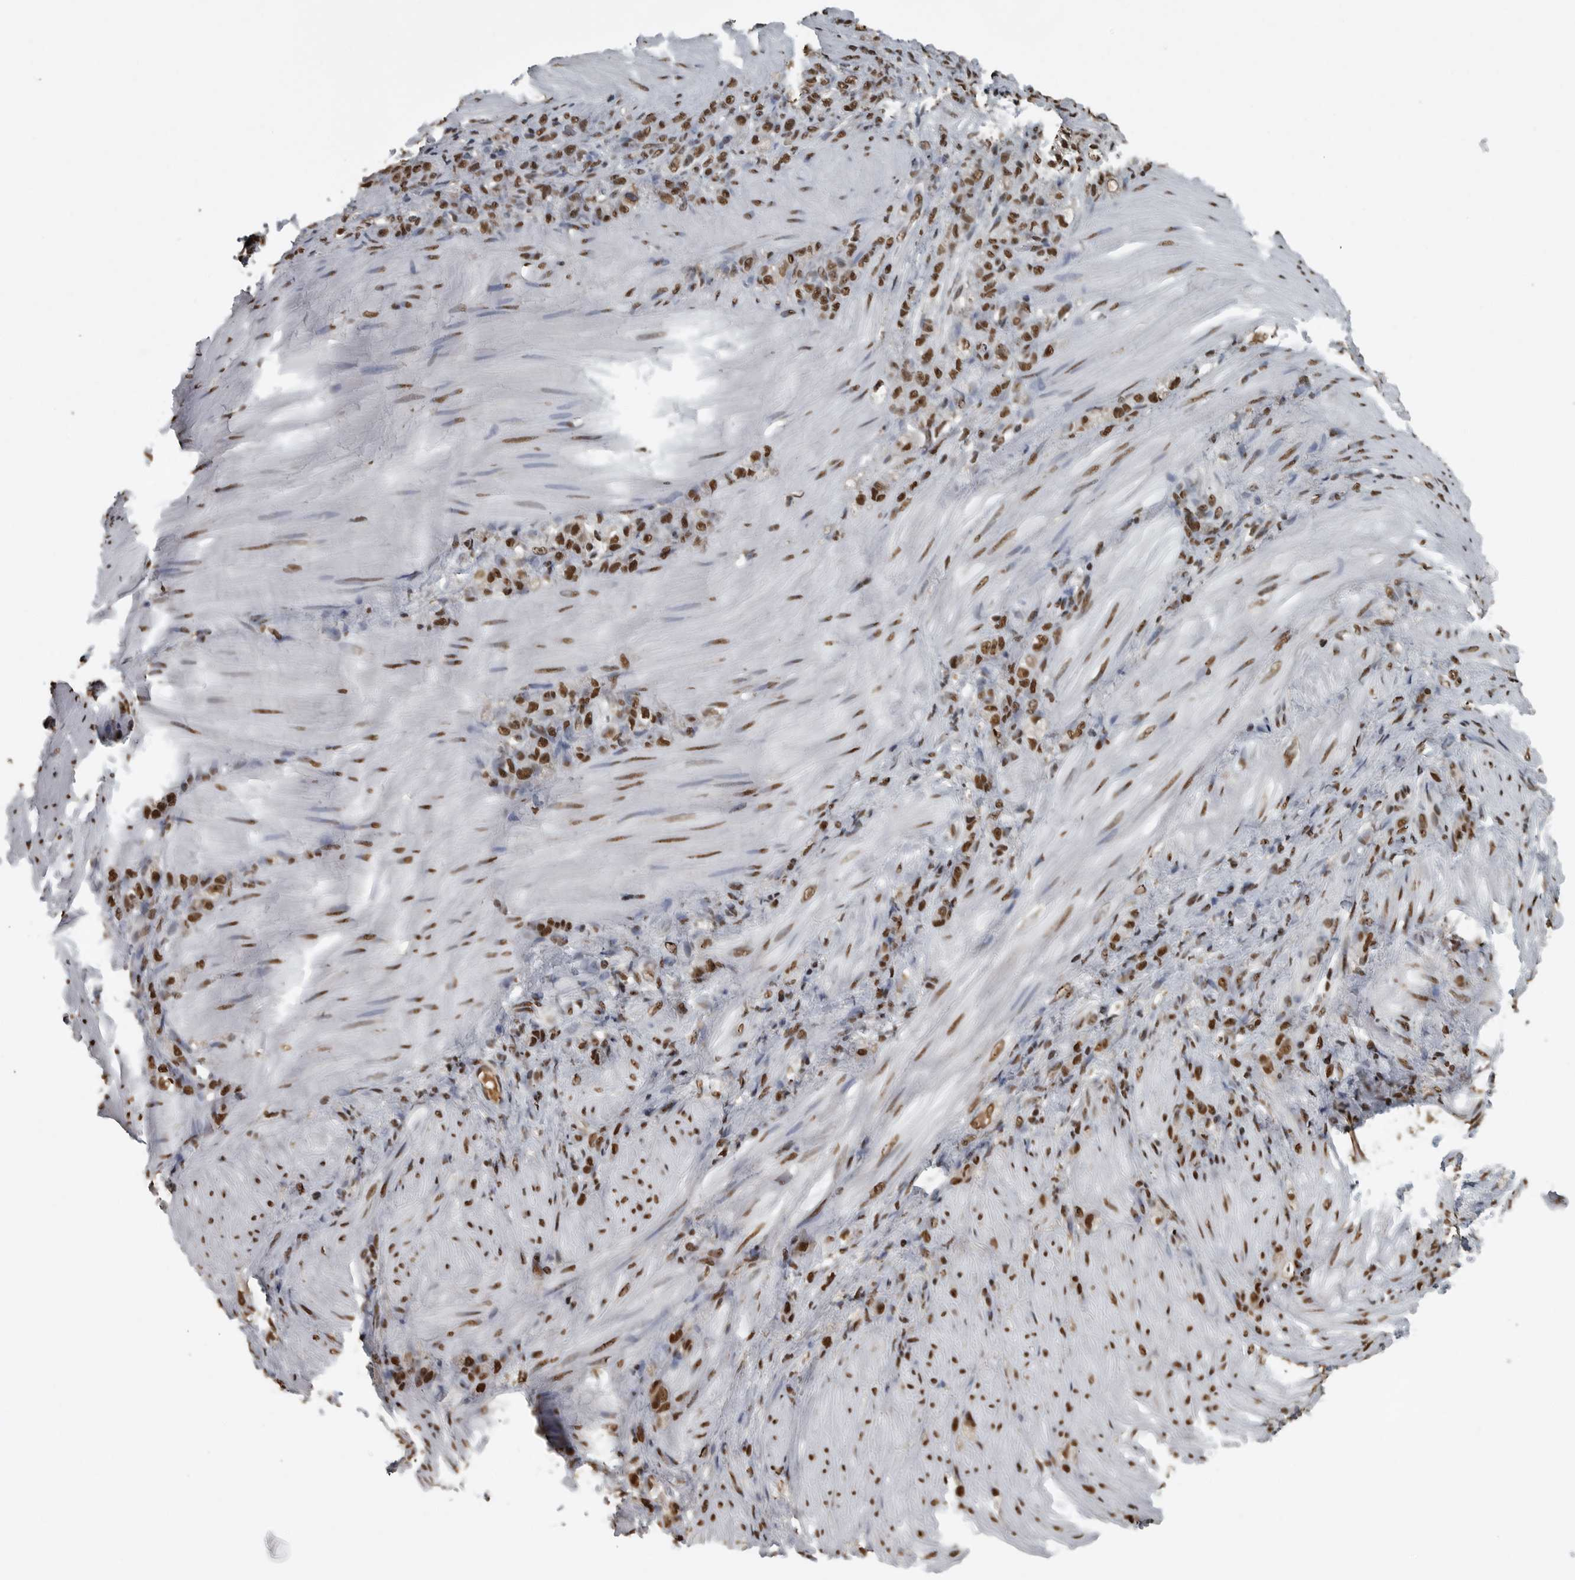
{"staining": {"intensity": "strong", "quantity": ">75%", "location": "nuclear"}, "tissue": "stomach cancer", "cell_type": "Tumor cells", "image_type": "cancer", "snomed": [{"axis": "morphology", "description": "Normal tissue, NOS"}, {"axis": "morphology", "description": "Adenocarcinoma, NOS"}, {"axis": "topography", "description": "Stomach"}], "caption": "A brown stain shows strong nuclear expression of a protein in human stomach cancer (adenocarcinoma) tumor cells.", "gene": "TGS1", "patient": {"sex": "male", "age": 82}}